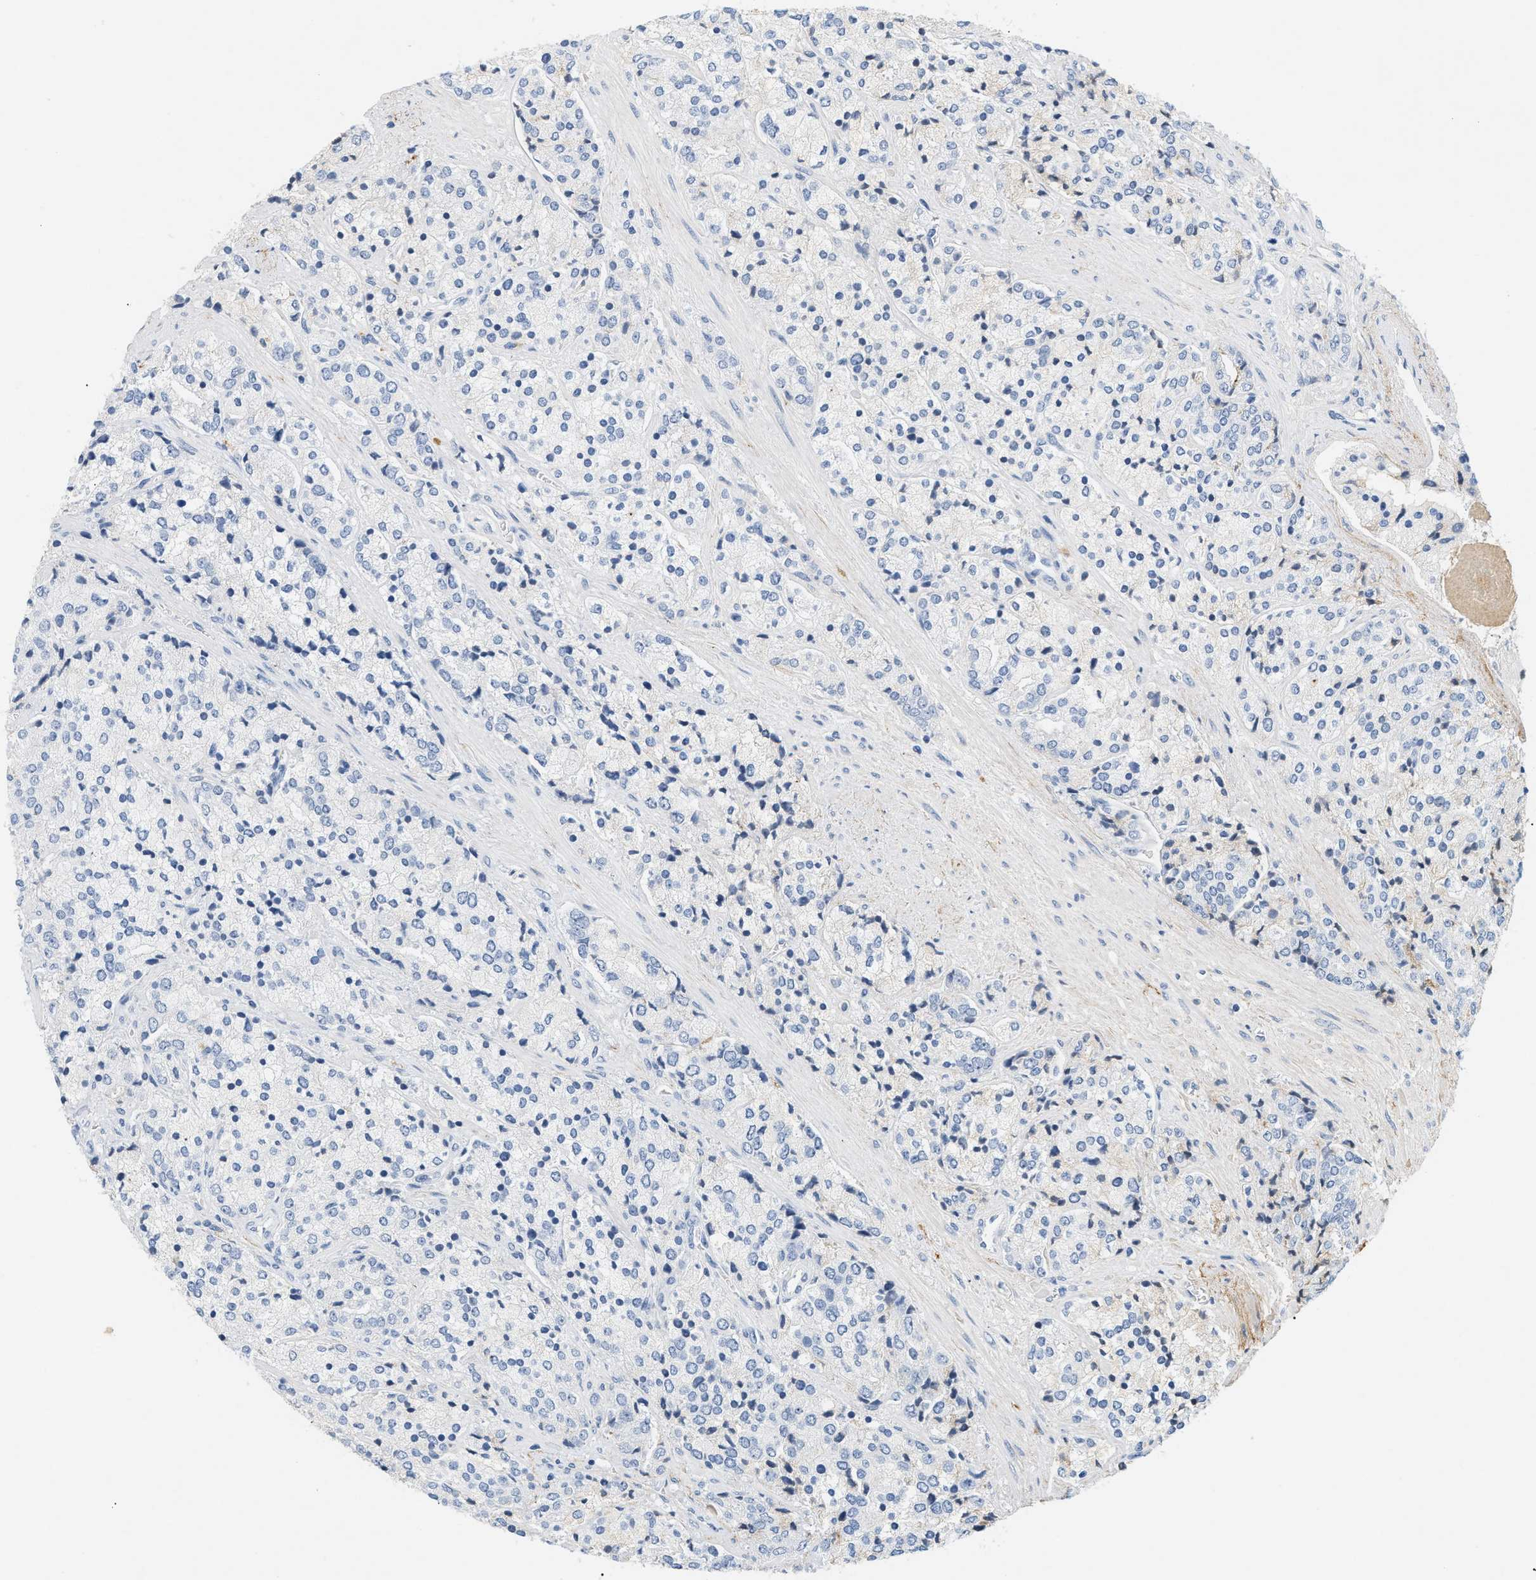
{"staining": {"intensity": "negative", "quantity": "none", "location": "none"}, "tissue": "prostate cancer", "cell_type": "Tumor cells", "image_type": "cancer", "snomed": [{"axis": "morphology", "description": "Adenocarcinoma, High grade"}, {"axis": "topography", "description": "Prostate"}], "caption": "Immunohistochemistry of human prostate high-grade adenocarcinoma shows no positivity in tumor cells. (Immunohistochemistry, brightfield microscopy, high magnification).", "gene": "CFH", "patient": {"sex": "male", "age": 71}}